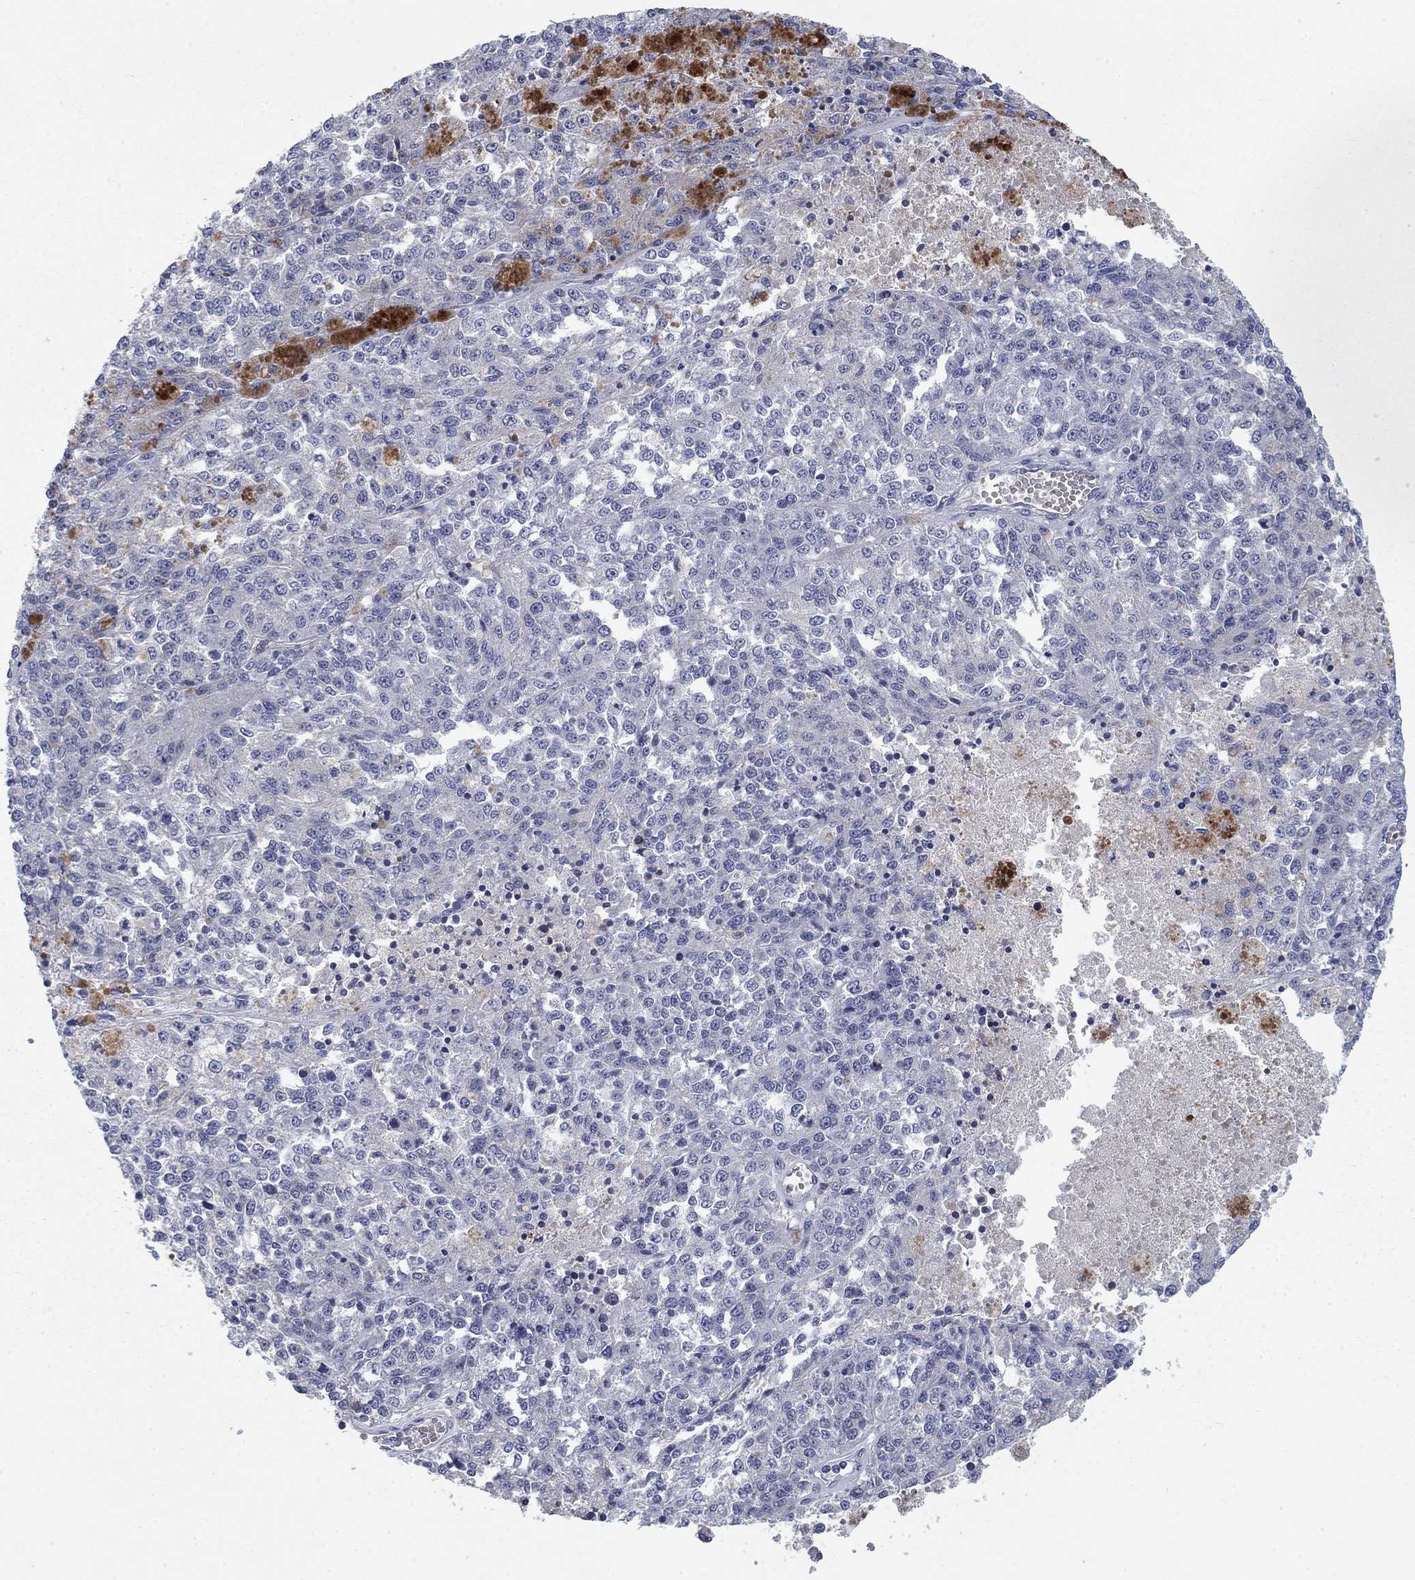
{"staining": {"intensity": "negative", "quantity": "none", "location": "none"}, "tissue": "melanoma", "cell_type": "Tumor cells", "image_type": "cancer", "snomed": [{"axis": "morphology", "description": "Malignant melanoma, Metastatic site"}, {"axis": "topography", "description": "Lymph node"}], "caption": "Tumor cells show no significant protein expression in malignant melanoma (metastatic site).", "gene": "KIF15", "patient": {"sex": "female", "age": 64}}